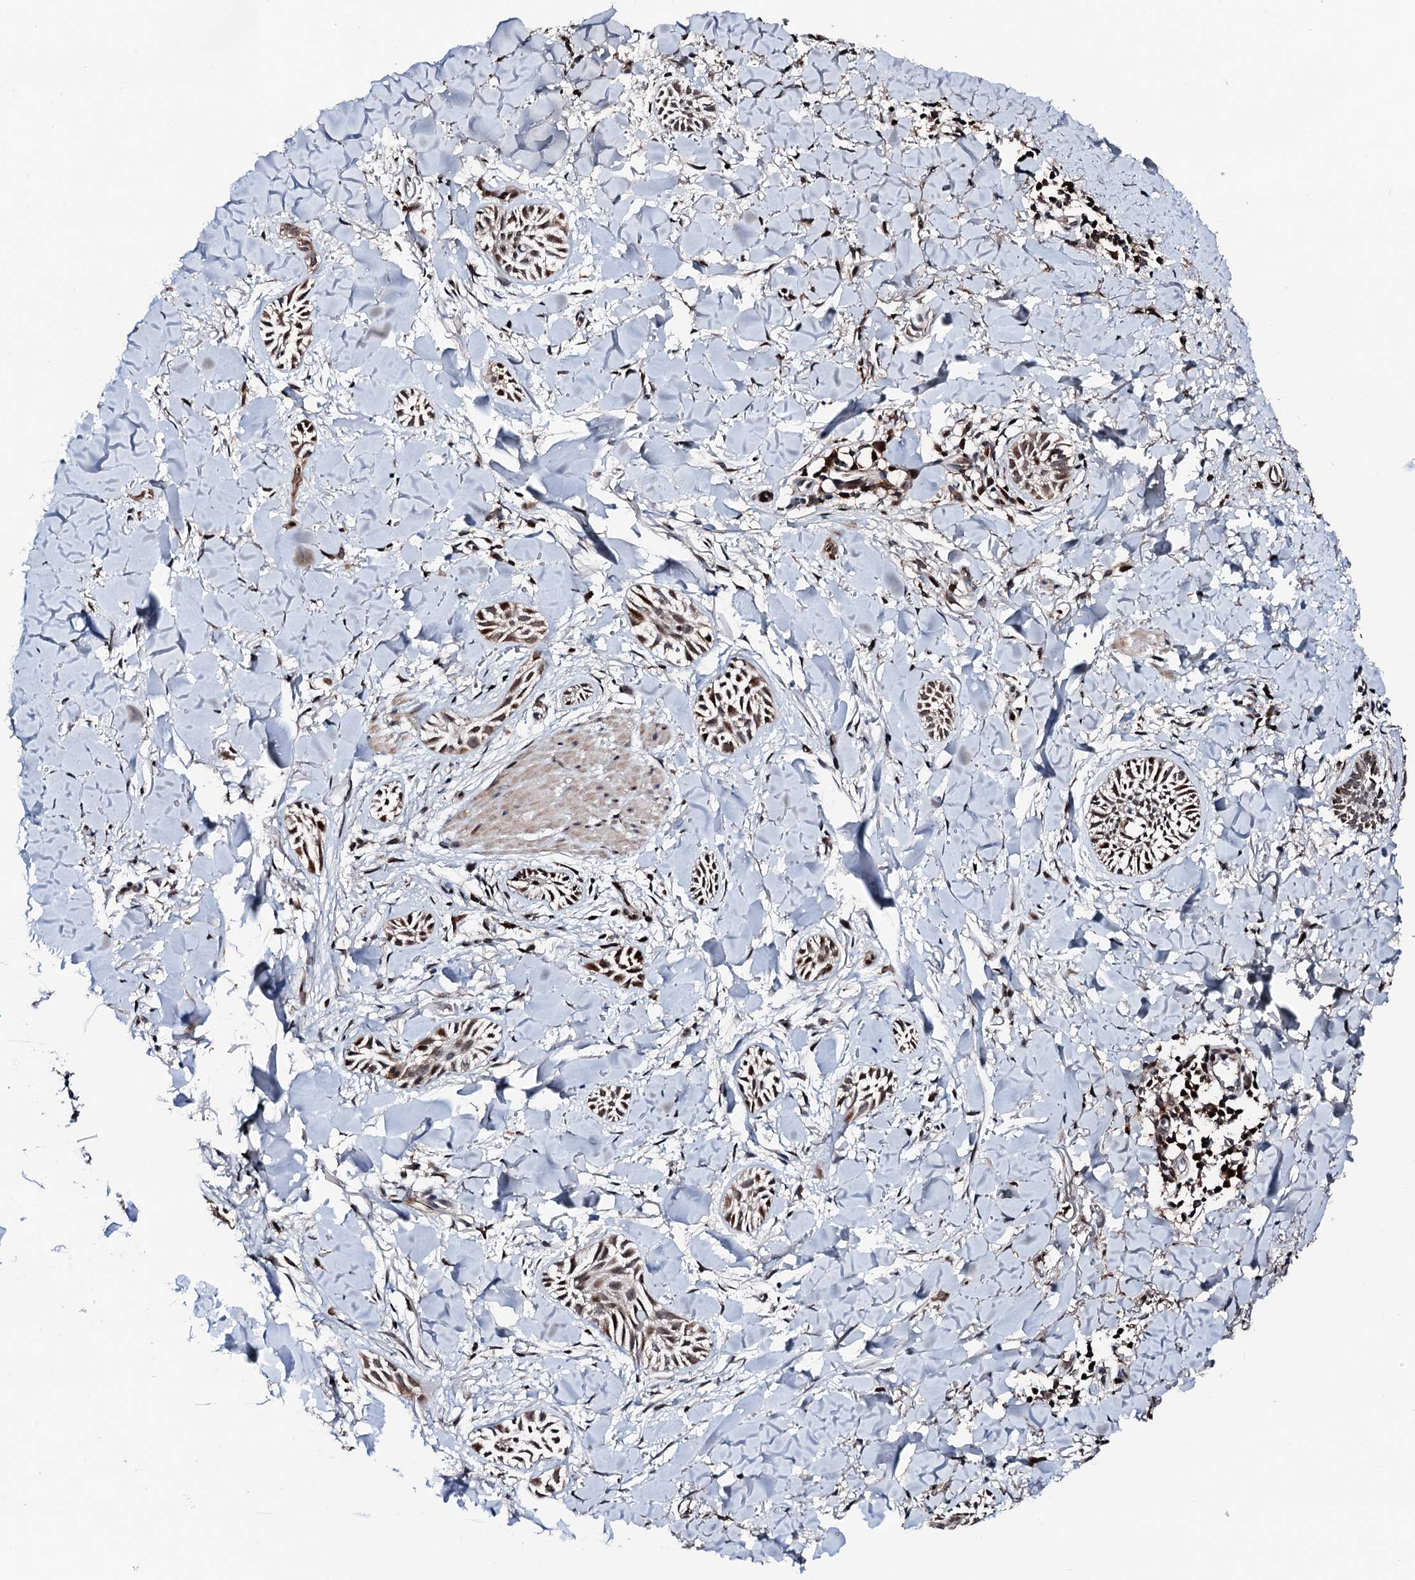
{"staining": {"intensity": "strong", "quantity": "25%-75%", "location": "nuclear"}, "tissue": "skin cancer", "cell_type": "Tumor cells", "image_type": "cancer", "snomed": [{"axis": "morphology", "description": "Basal cell carcinoma"}, {"axis": "topography", "description": "Skin"}], "caption": "Basal cell carcinoma (skin) stained with immunohistochemistry (IHC) reveals strong nuclear staining in about 25%-75% of tumor cells. (DAB = brown stain, brightfield microscopy at high magnification).", "gene": "KIF18A", "patient": {"sex": "female", "age": 59}}